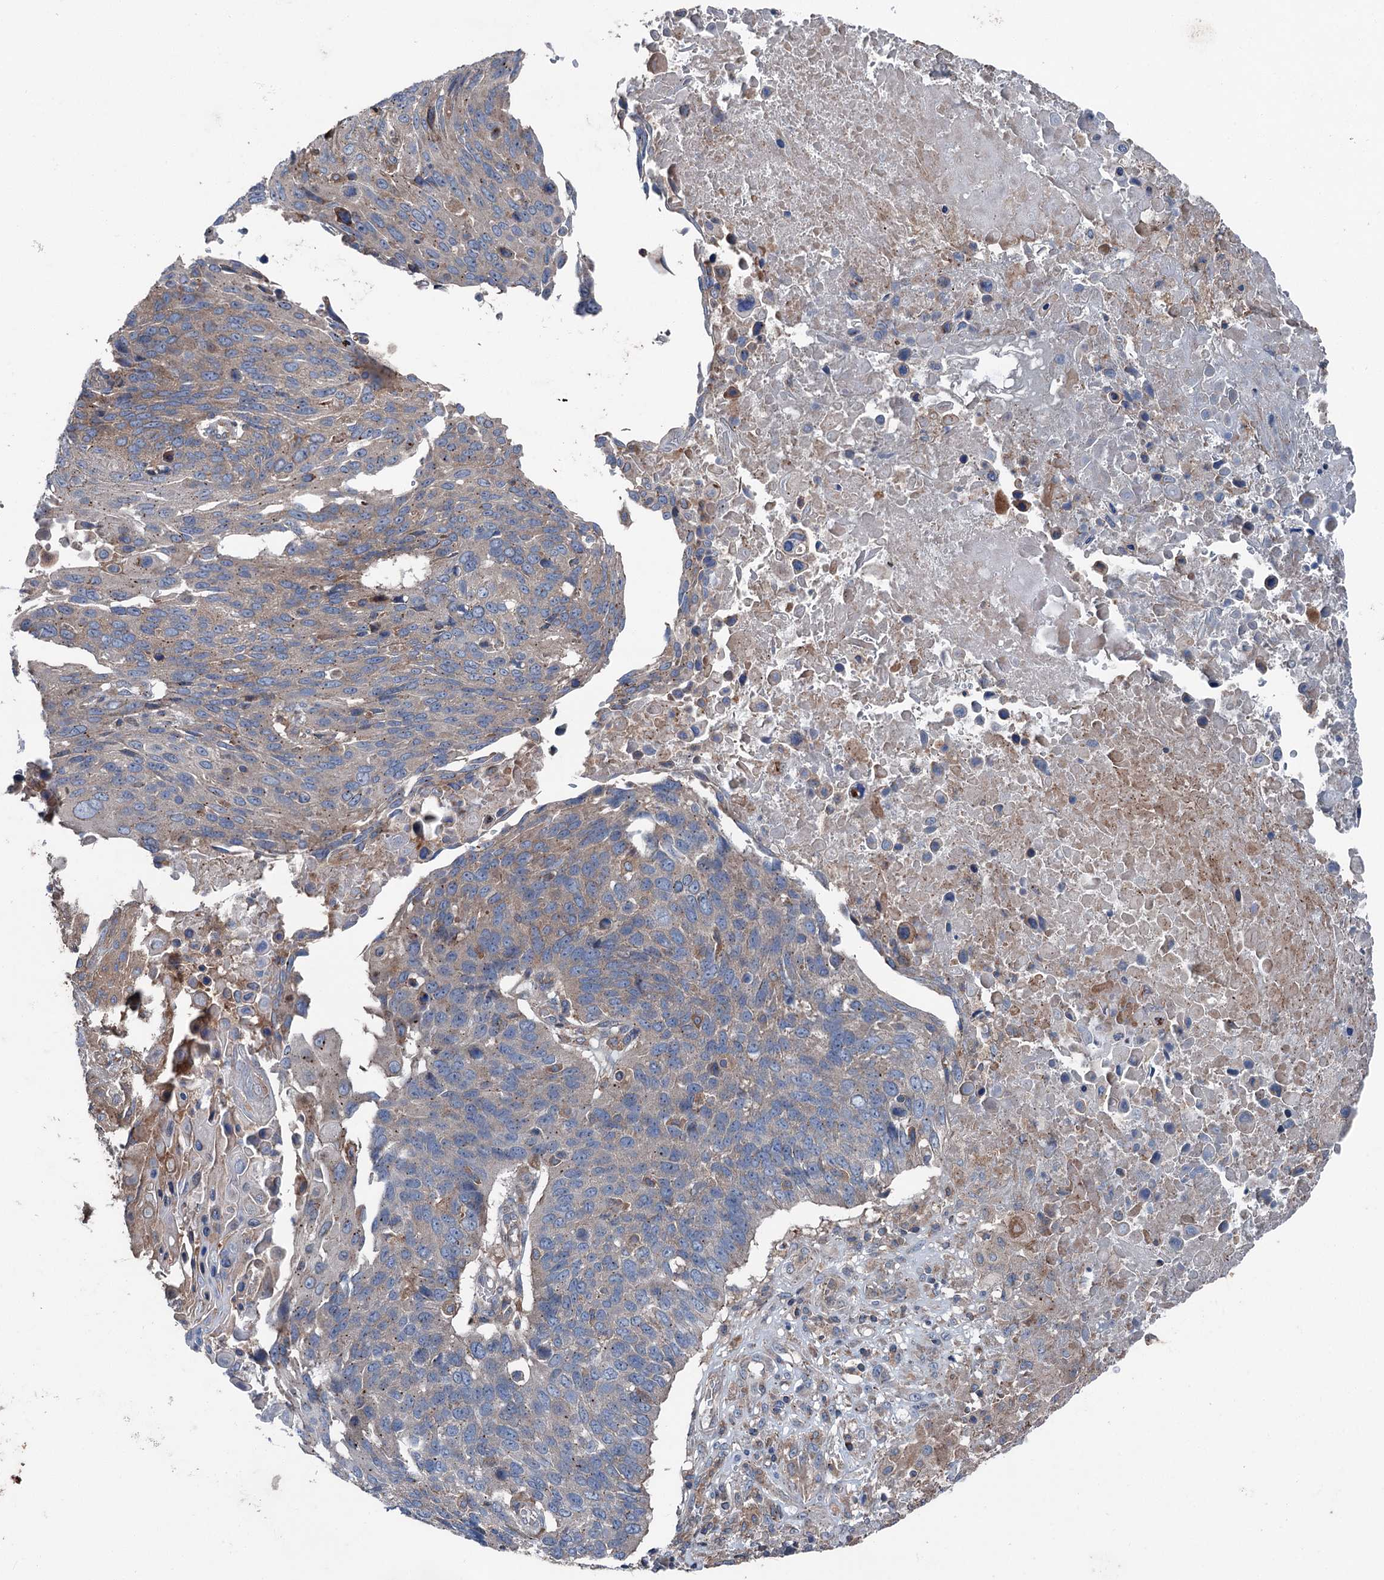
{"staining": {"intensity": "weak", "quantity": "<25%", "location": "cytoplasmic/membranous"}, "tissue": "lung cancer", "cell_type": "Tumor cells", "image_type": "cancer", "snomed": [{"axis": "morphology", "description": "Squamous cell carcinoma, NOS"}, {"axis": "topography", "description": "Lung"}], "caption": "DAB (3,3'-diaminobenzidine) immunohistochemical staining of human lung cancer (squamous cell carcinoma) shows no significant staining in tumor cells.", "gene": "RUFY1", "patient": {"sex": "male", "age": 66}}